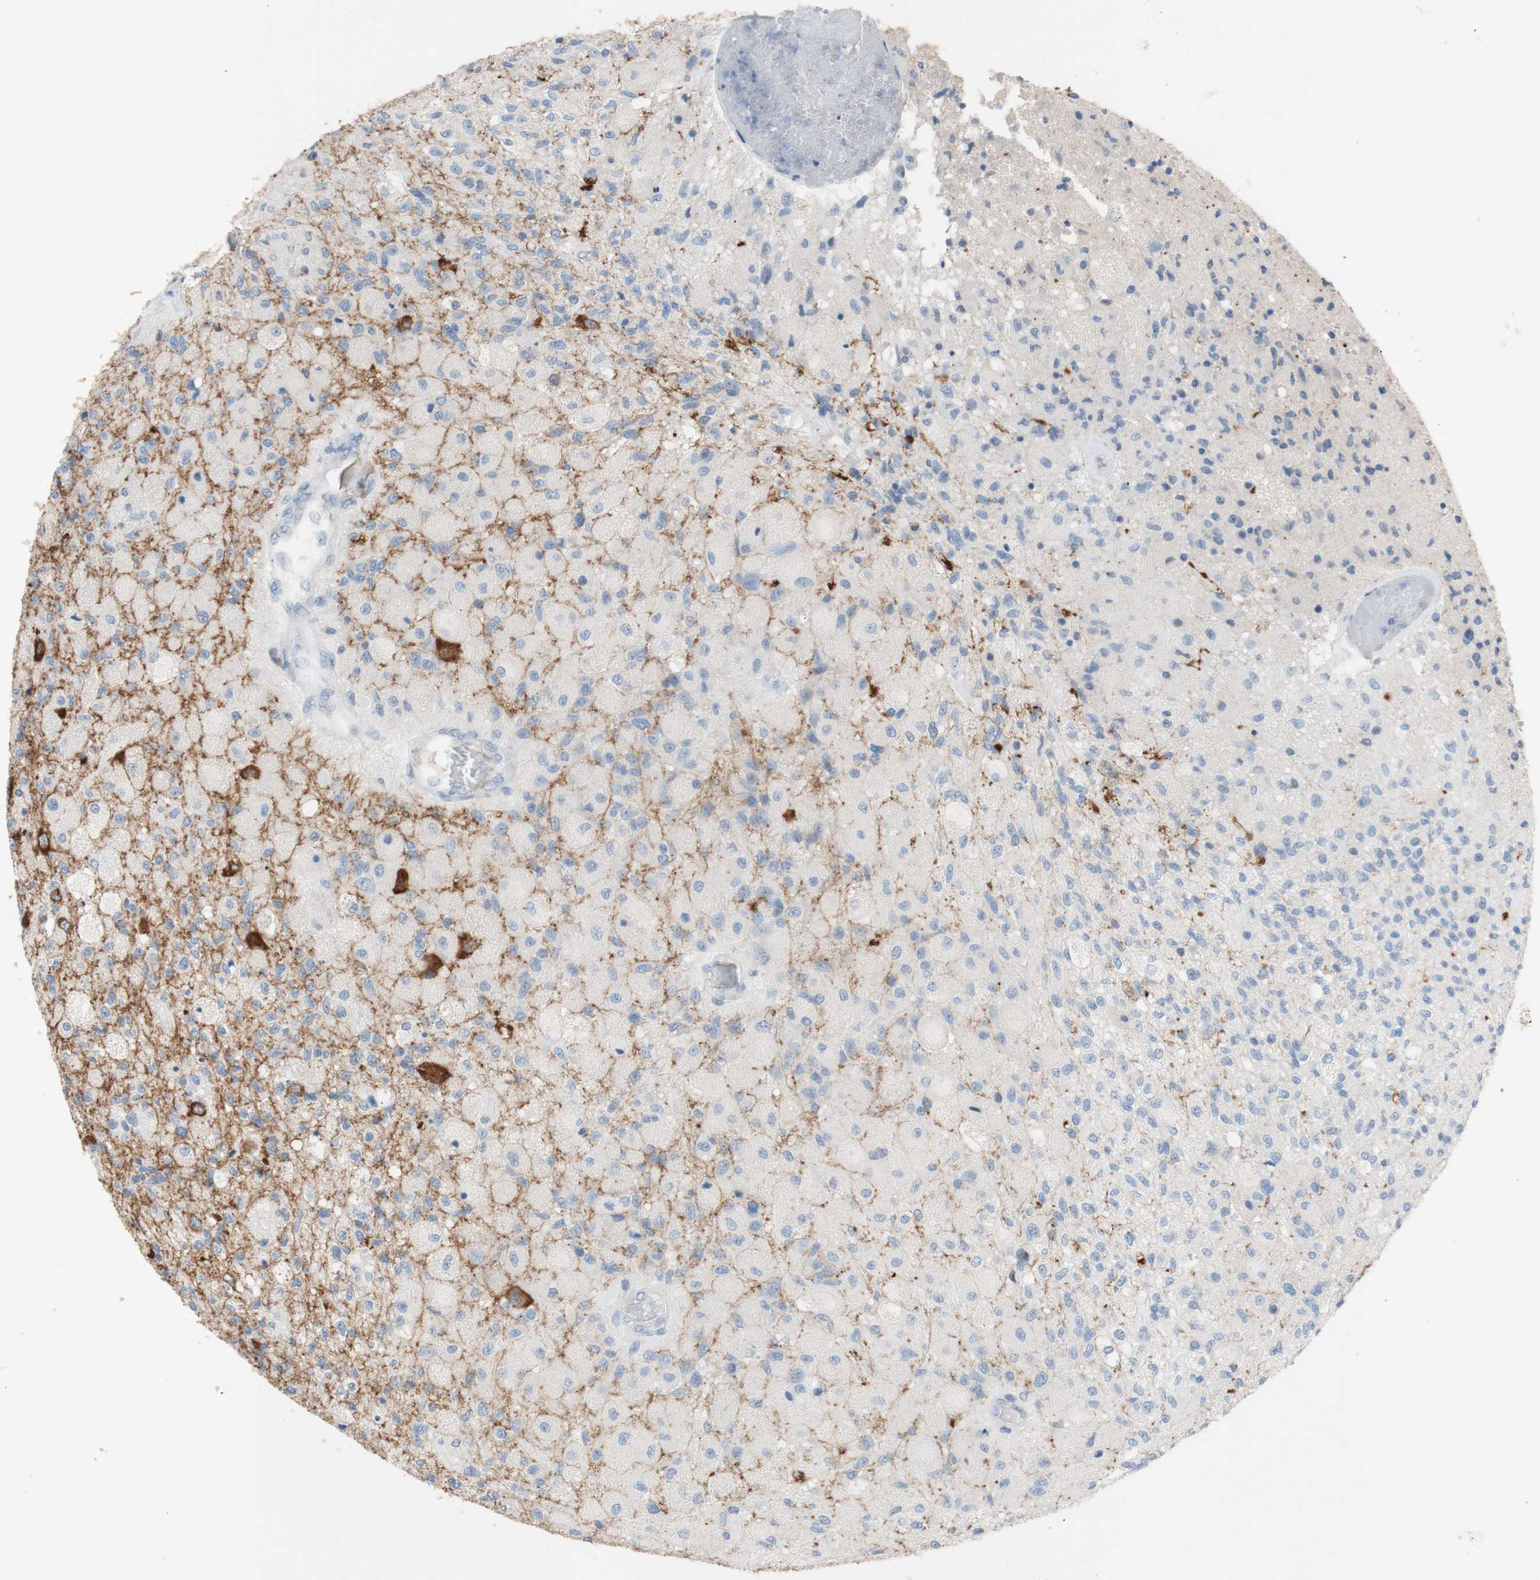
{"staining": {"intensity": "negative", "quantity": "none", "location": "none"}, "tissue": "glioma", "cell_type": "Tumor cells", "image_type": "cancer", "snomed": [{"axis": "morphology", "description": "Normal tissue, NOS"}, {"axis": "morphology", "description": "Glioma, malignant, High grade"}, {"axis": "topography", "description": "Cerebral cortex"}], "caption": "Immunohistochemistry micrograph of human malignant glioma (high-grade) stained for a protein (brown), which reveals no expression in tumor cells. (IHC, brightfield microscopy, high magnification).", "gene": "PACSIN1", "patient": {"sex": "male", "age": 77}}